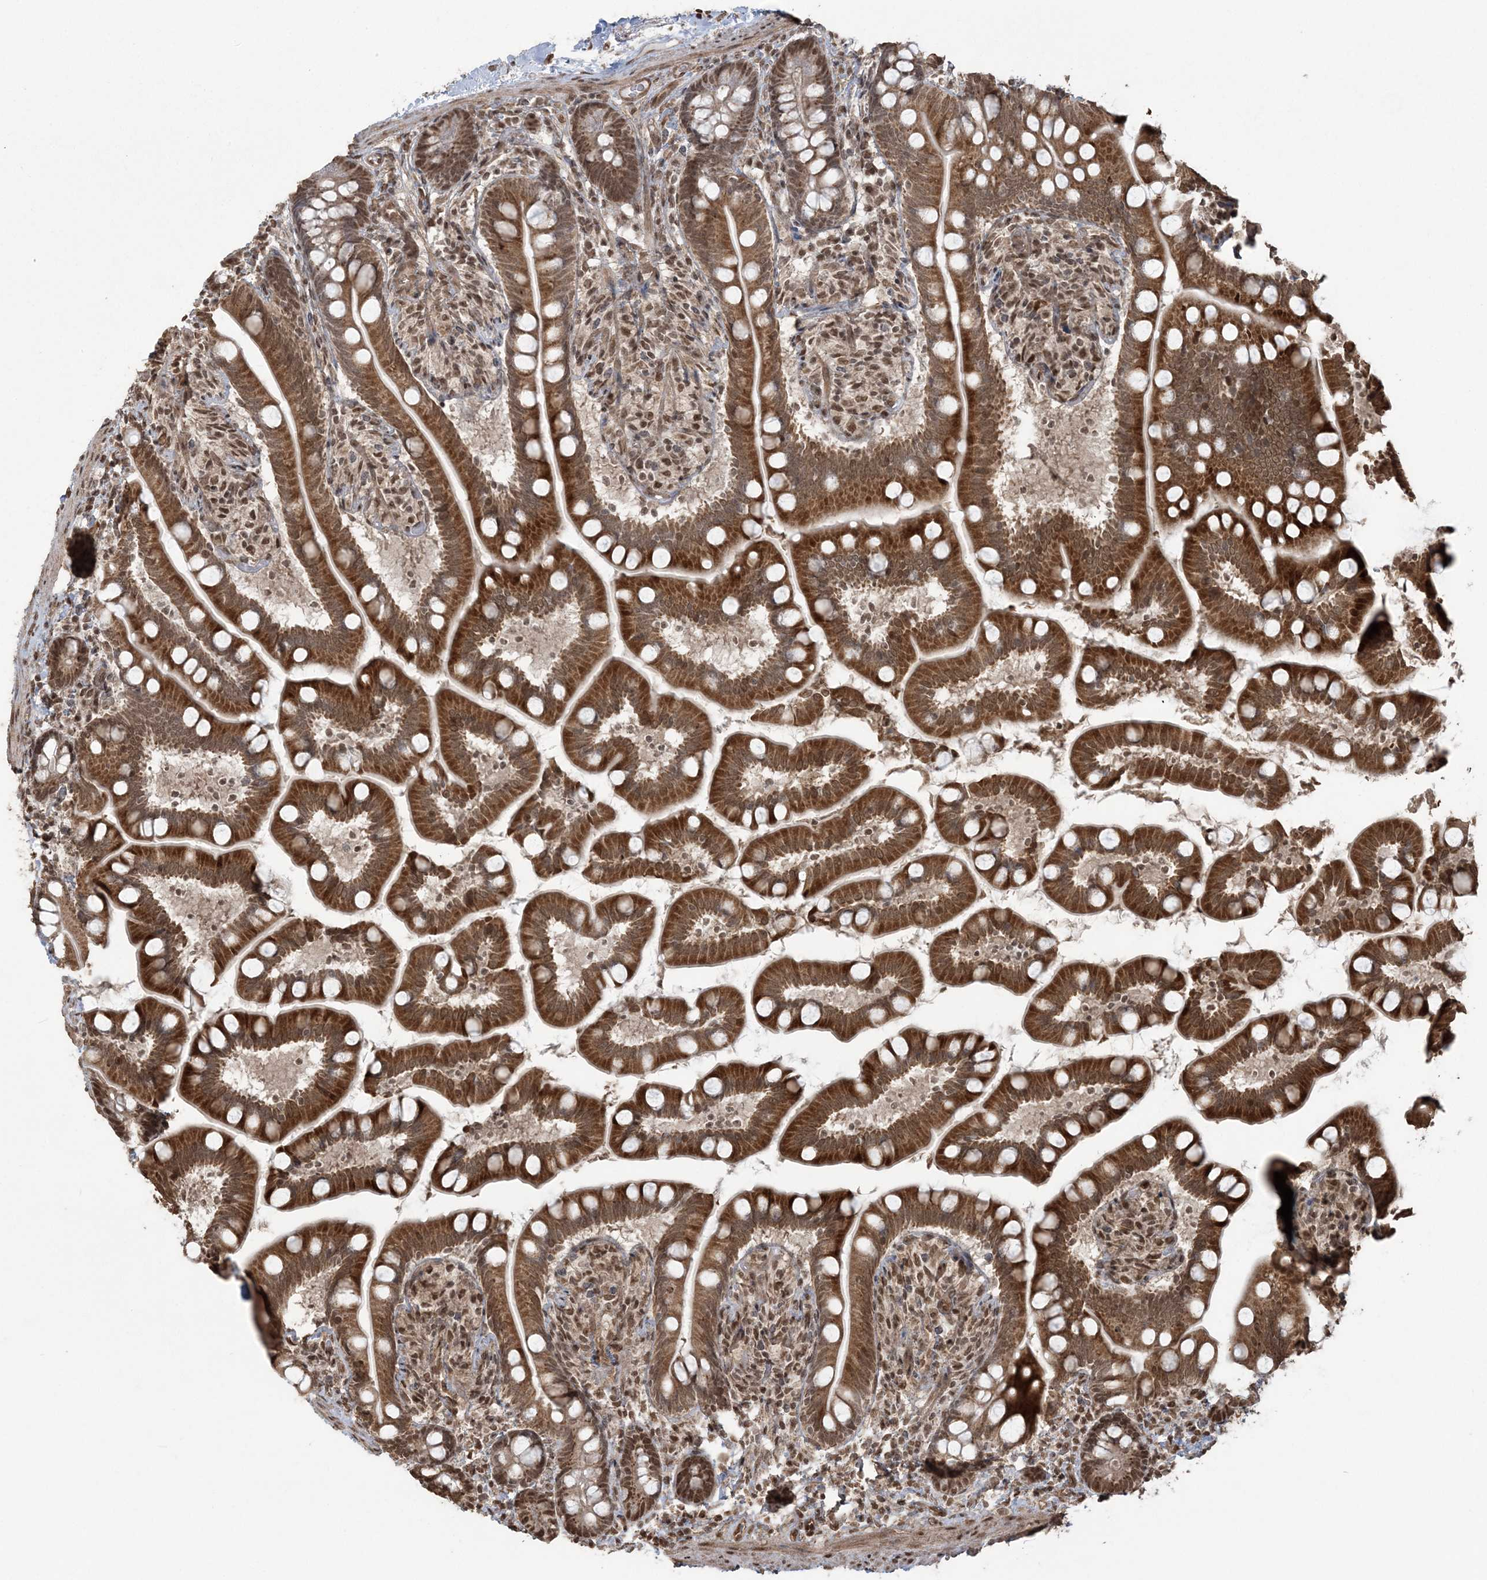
{"staining": {"intensity": "strong", "quantity": ">75%", "location": "cytoplasmic/membranous,nuclear"}, "tissue": "small intestine", "cell_type": "Glandular cells", "image_type": "normal", "snomed": [{"axis": "morphology", "description": "Normal tissue, NOS"}, {"axis": "topography", "description": "Small intestine"}], "caption": "Protein expression analysis of normal human small intestine reveals strong cytoplasmic/membranous,nuclear expression in approximately >75% of glandular cells.", "gene": "ZNF839", "patient": {"sex": "female", "age": 64}}